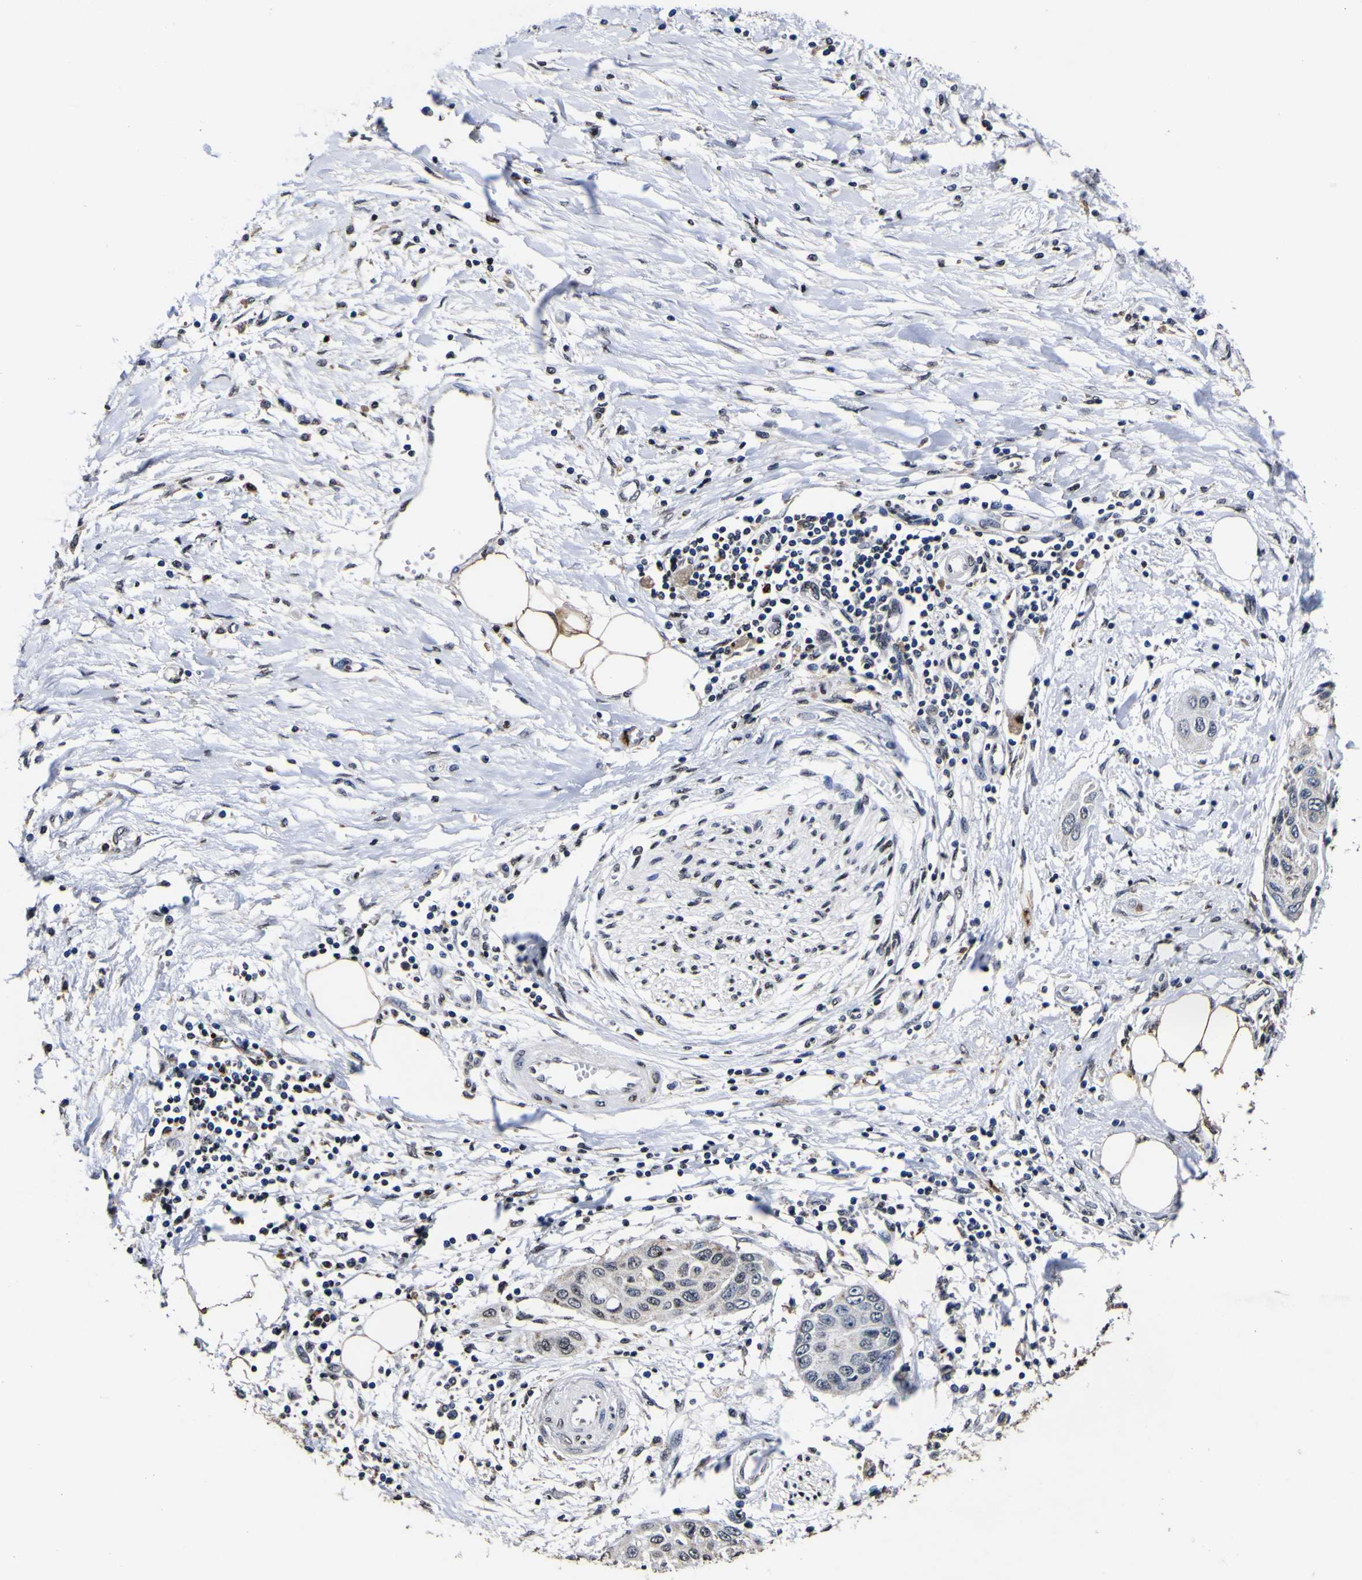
{"staining": {"intensity": "moderate", "quantity": "<25%", "location": "nuclear"}, "tissue": "pancreatic cancer", "cell_type": "Tumor cells", "image_type": "cancer", "snomed": [{"axis": "morphology", "description": "Adenocarcinoma, NOS"}, {"axis": "topography", "description": "Pancreas"}], "caption": "Pancreatic cancer (adenocarcinoma) stained for a protein exhibits moderate nuclear positivity in tumor cells.", "gene": "PIAS1", "patient": {"sex": "female", "age": 70}}